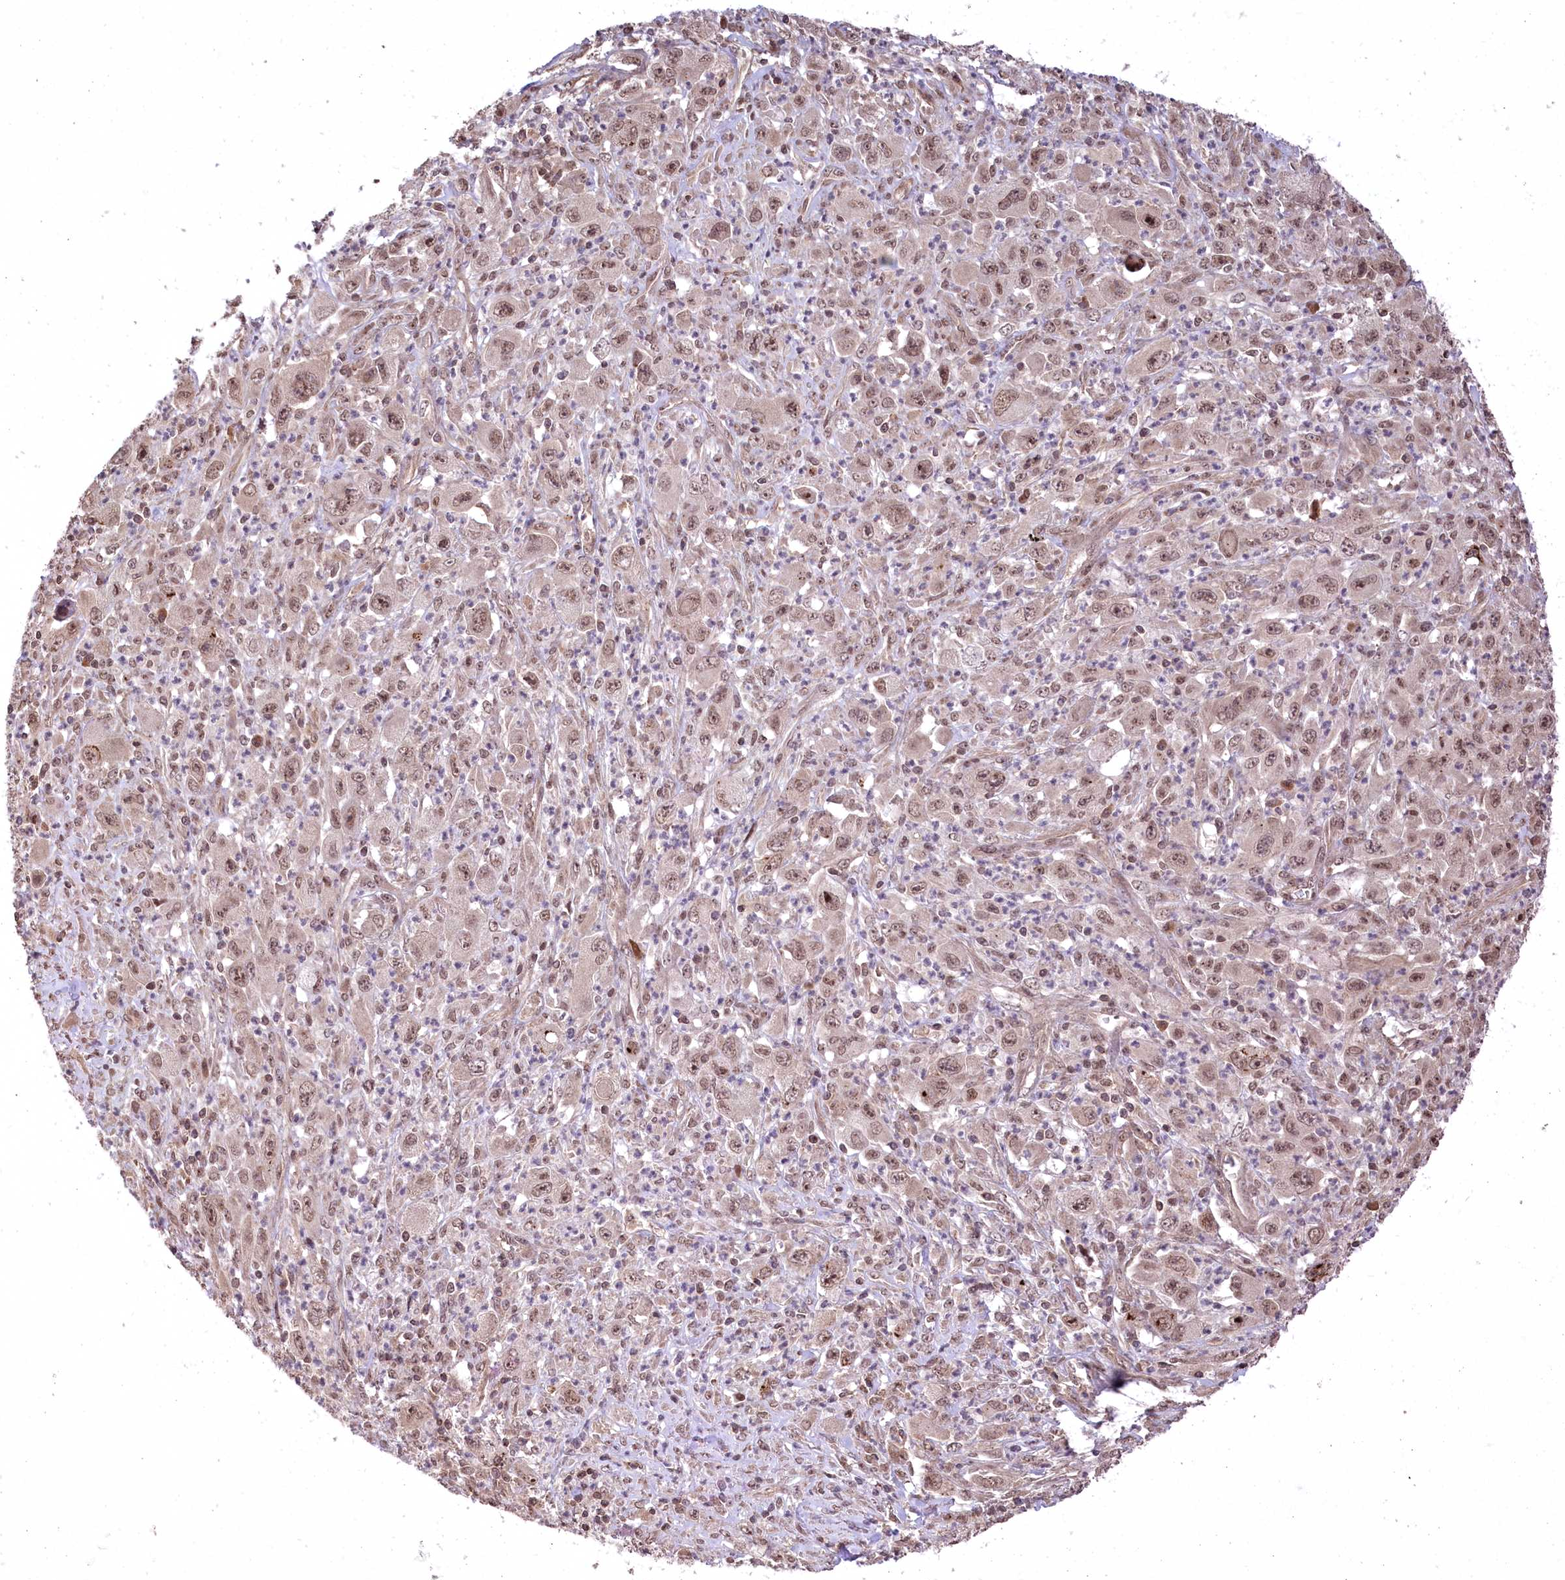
{"staining": {"intensity": "moderate", "quantity": ">75%", "location": "cytoplasmic/membranous,nuclear"}, "tissue": "melanoma", "cell_type": "Tumor cells", "image_type": "cancer", "snomed": [{"axis": "morphology", "description": "Malignant melanoma, Metastatic site"}, {"axis": "topography", "description": "Skin"}], "caption": "DAB (3,3'-diaminobenzidine) immunohistochemical staining of human melanoma demonstrates moderate cytoplasmic/membranous and nuclear protein positivity in approximately >75% of tumor cells. (brown staining indicates protein expression, while blue staining denotes nuclei).", "gene": "CCSER2", "patient": {"sex": "female", "age": 56}}